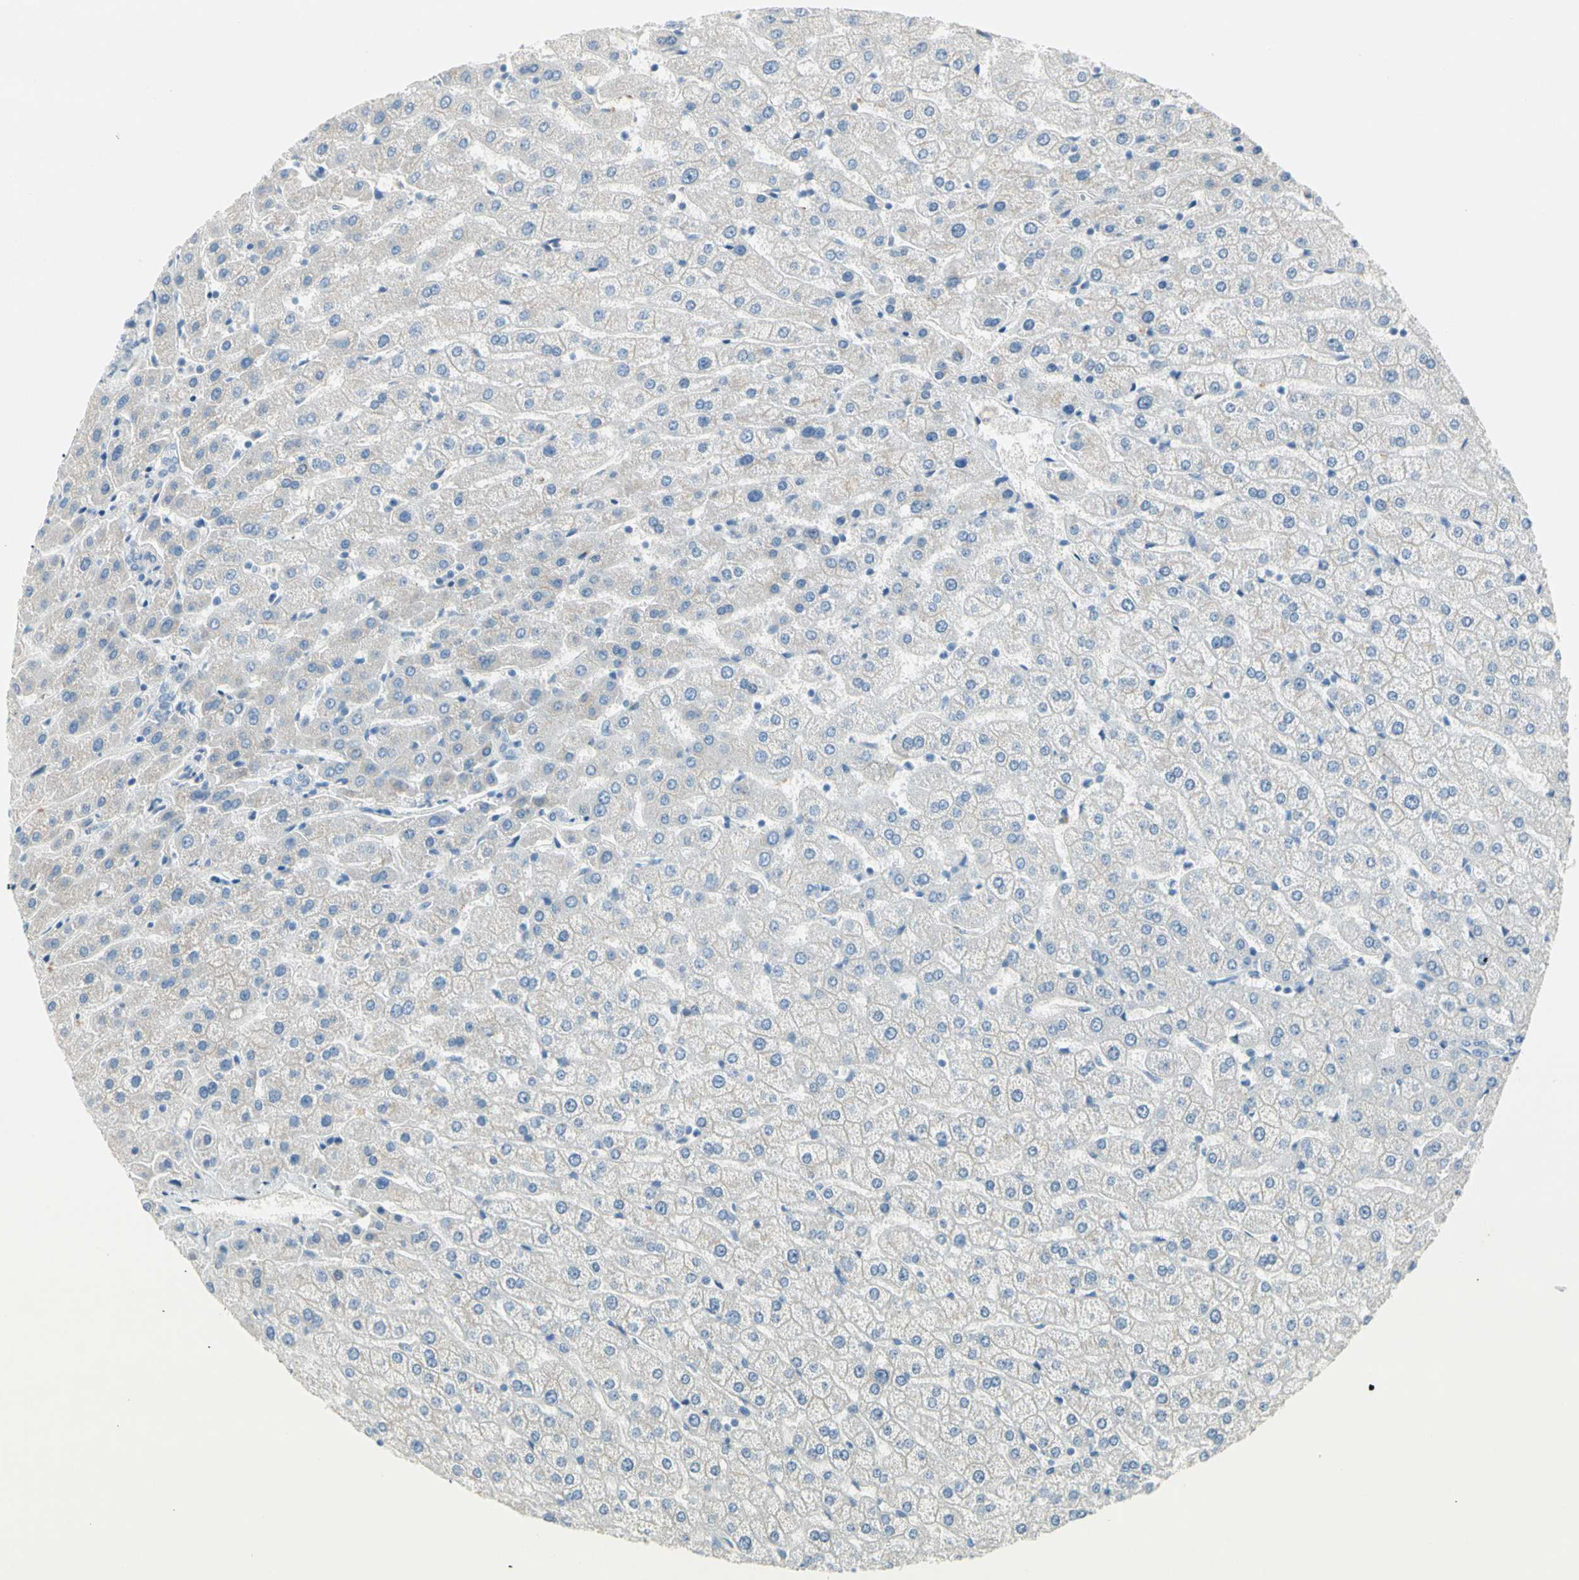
{"staining": {"intensity": "negative", "quantity": "none", "location": "none"}, "tissue": "liver", "cell_type": "Cholangiocytes", "image_type": "normal", "snomed": [{"axis": "morphology", "description": "Normal tissue, NOS"}, {"axis": "morphology", "description": "Fibrosis, NOS"}, {"axis": "topography", "description": "Liver"}], "caption": "Photomicrograph shows no significant protein staining in cholangiocytes of unremarkable liver.", "gene": "SERPIND1", "patient": {"sex": "female", "age": 29}}